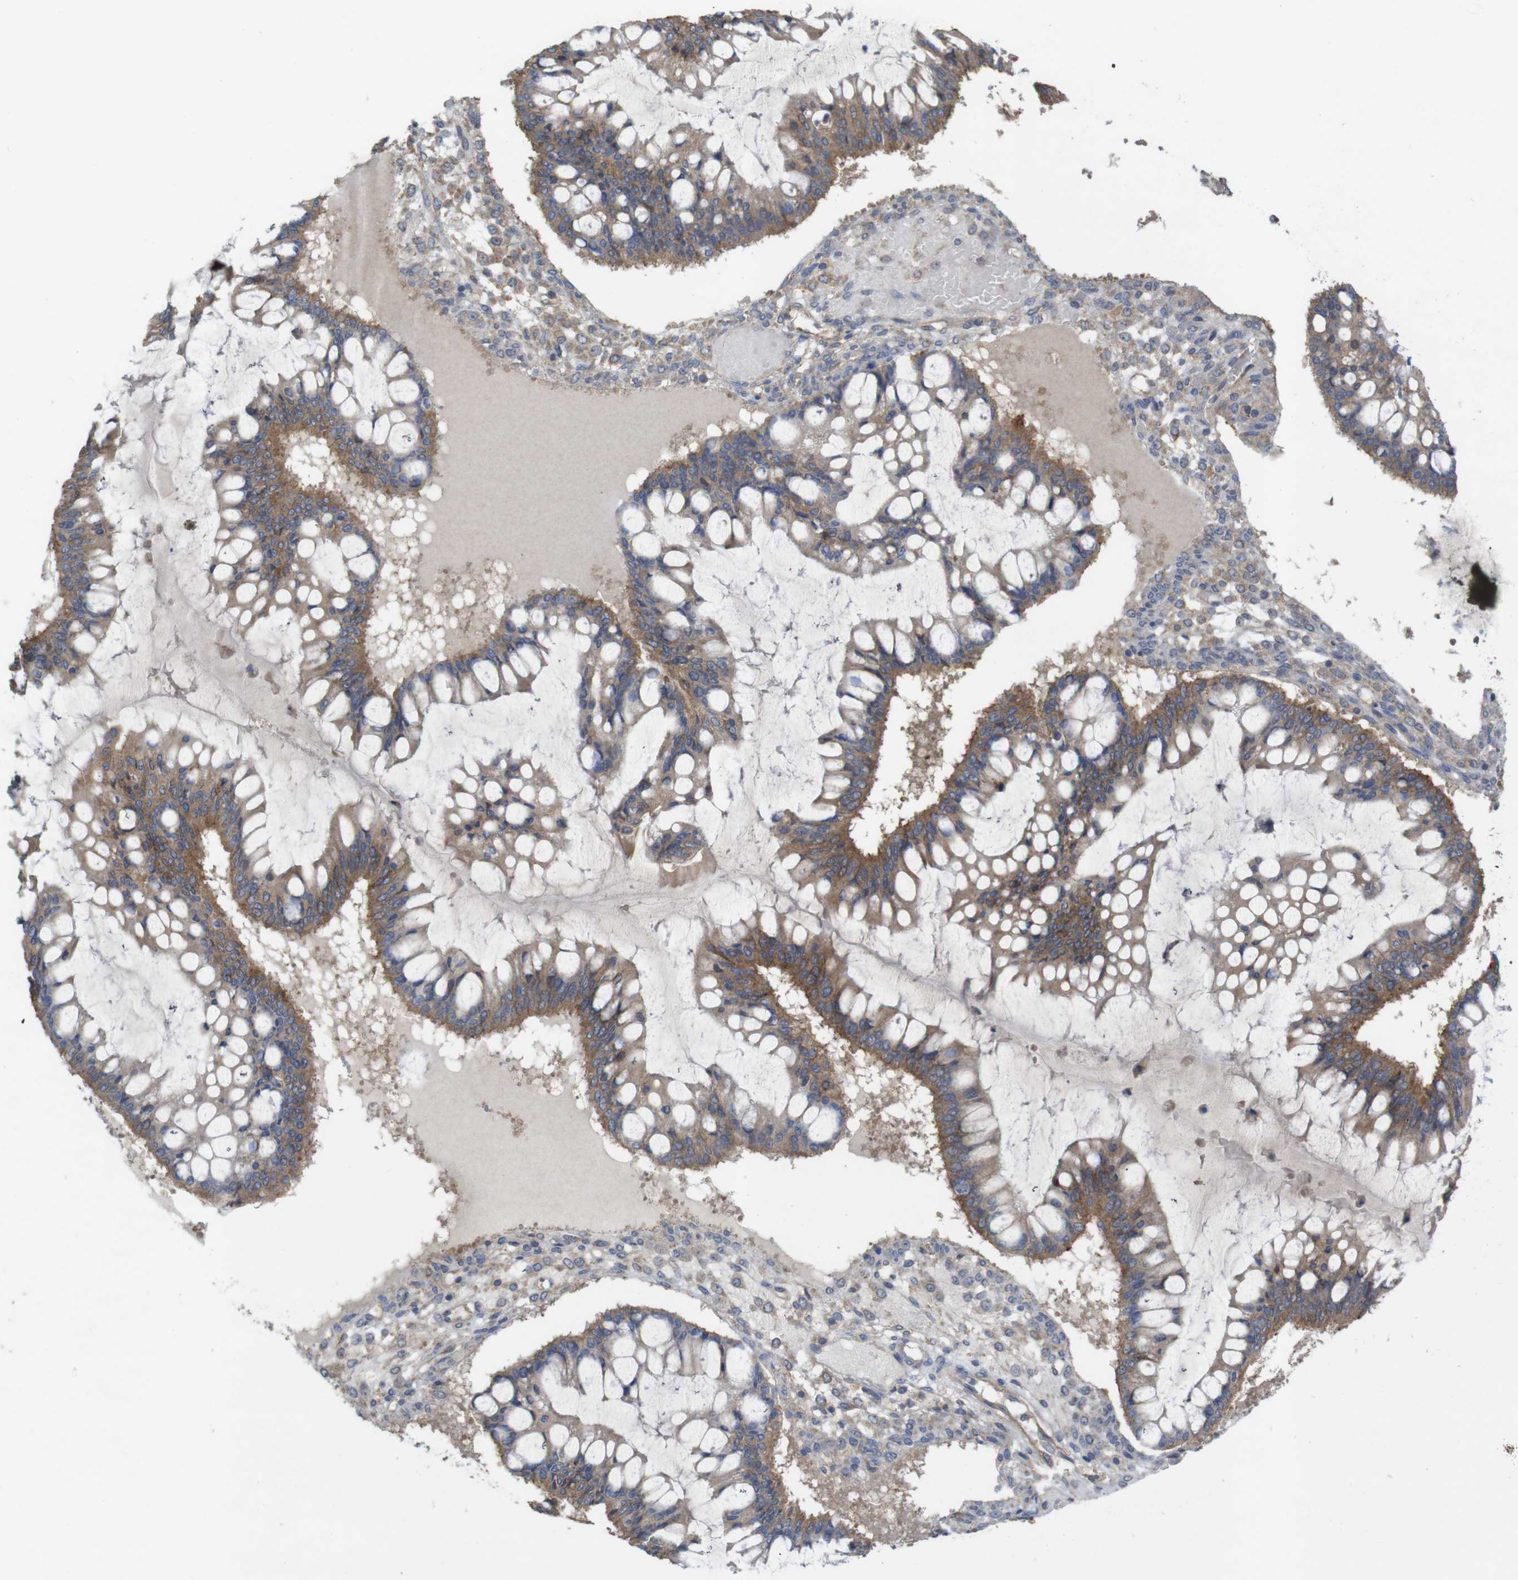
{"staining": {"intensity": "moderate", "quantity": ">75%", "location": "cytoplasmic/membranous"}, "tissue": "ovarian cancer", "cell_type": "Tumor cells", "image_type": "cancer", "snomed": [{"axis": "morphology", "description": "Cystadenocarcinoma, mucinous, NOS"}, {"axis": "topography", "description": "Ovary"}], "caption": "Protein positivity by immunohistochemistry (IHC) reveals moderate cytoplasmic/membranous positivity in approximately >75% of tumor cells in ovarian mucinous cystadenocarcinoma. Immunohistochemistry (ihc) stains the protein in brown and the nuclei are stained blue.", "gene": "KCNS3", "patient": {"sex": "female", "age": 73}}